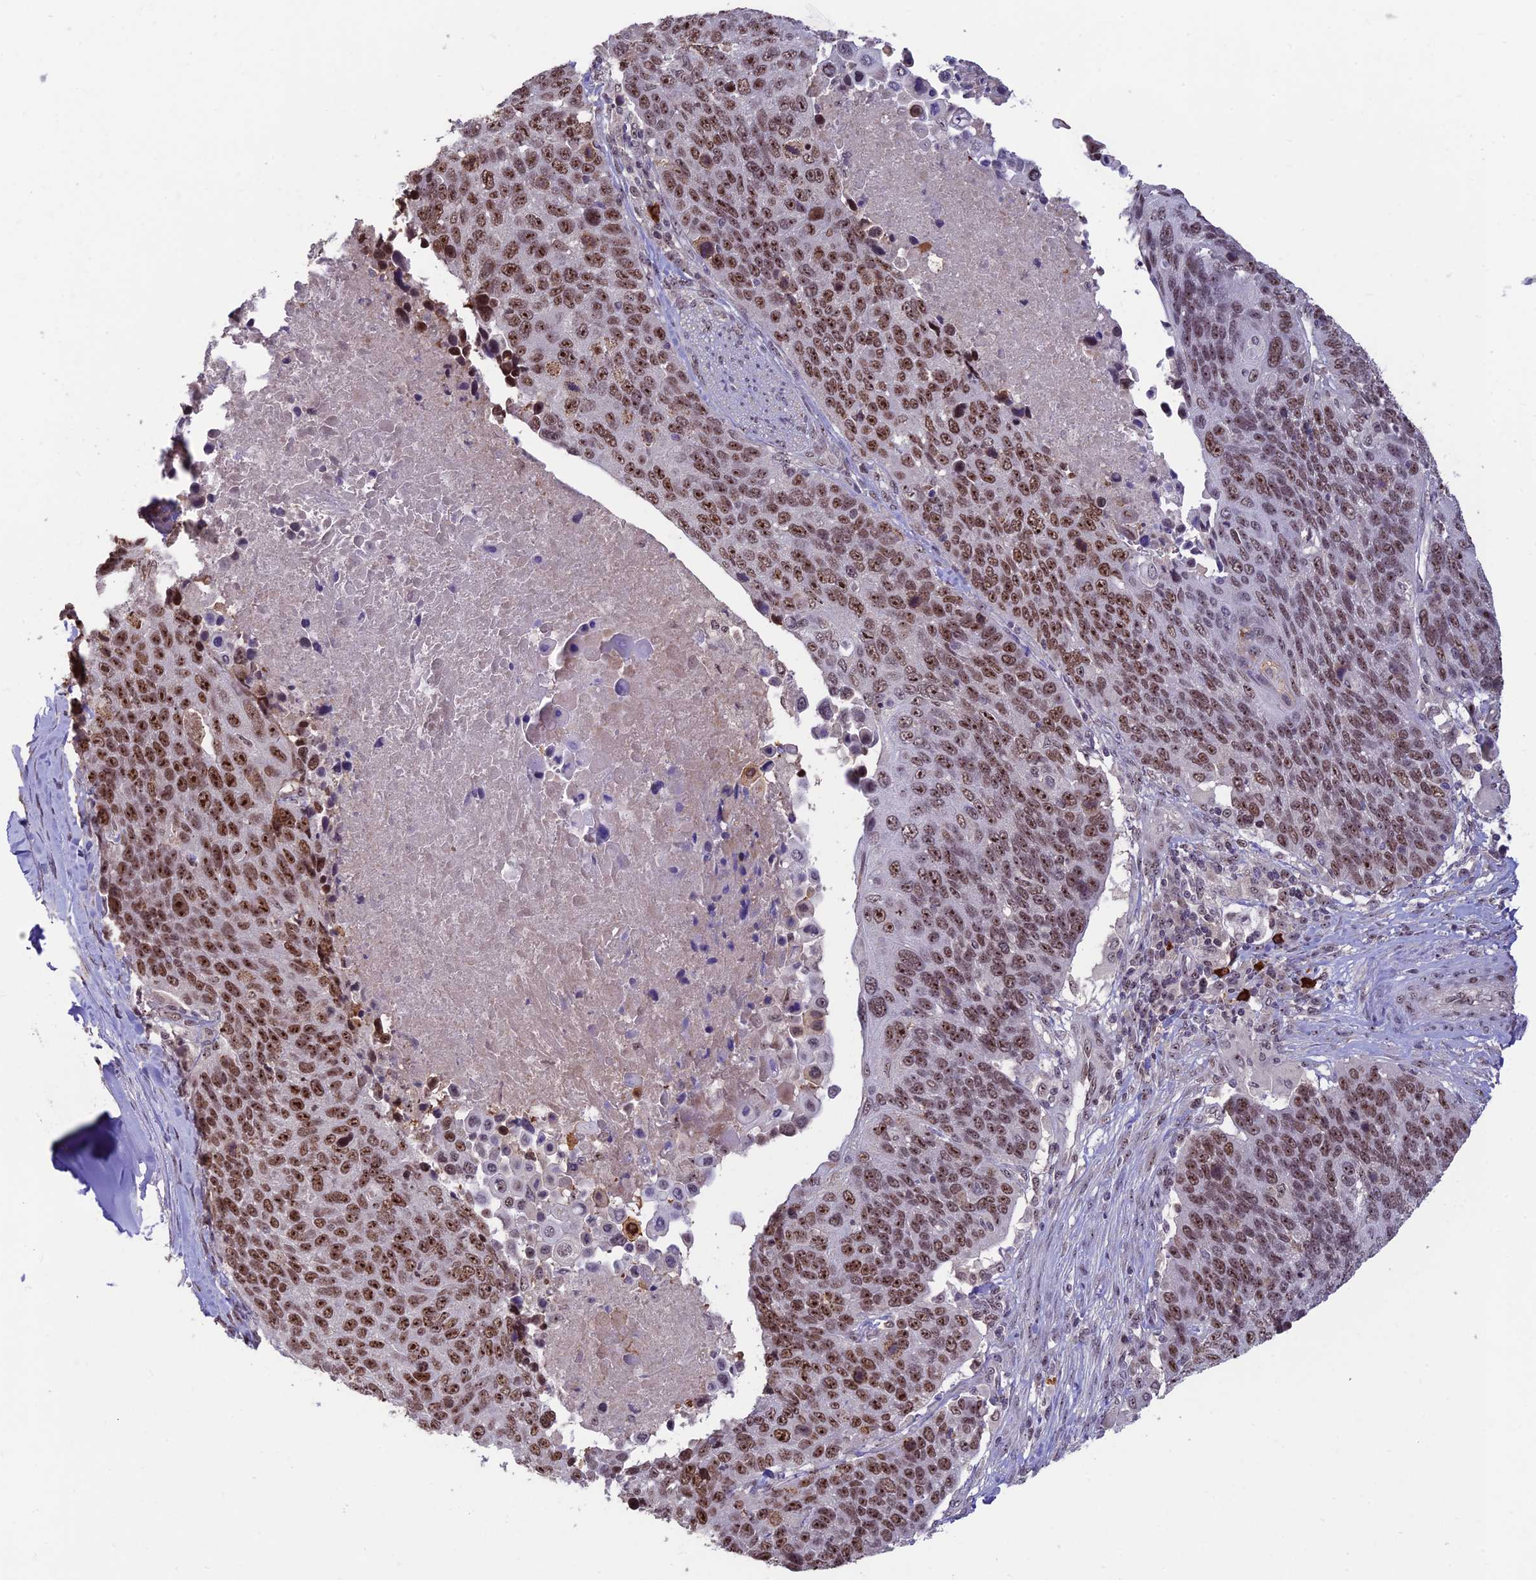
{"staining": {"intensity": "strong", "quantity": ">75%", "location": "nuclear"}, "tissue": "lung cancer", "cell_type": "Tumor cells", "image_type": "cancer", "snomed": [{"axis": "morphology", "description": "Normal tissue, NOS"}, {"axis": "morphology", "description": "Squamous cell carcinoma, NOS"}, {"axis": "topography", "description": "Lymph node"}, {"axis": "topography", "description": "Lung"}], "caption": "This is an image of IHC staining of lung squamous cell carcinoma, which shows strong staining in the nuclear of tumor cells.", "gene": "POLR1G", "patient": {"sex": "male", "age": 66}}